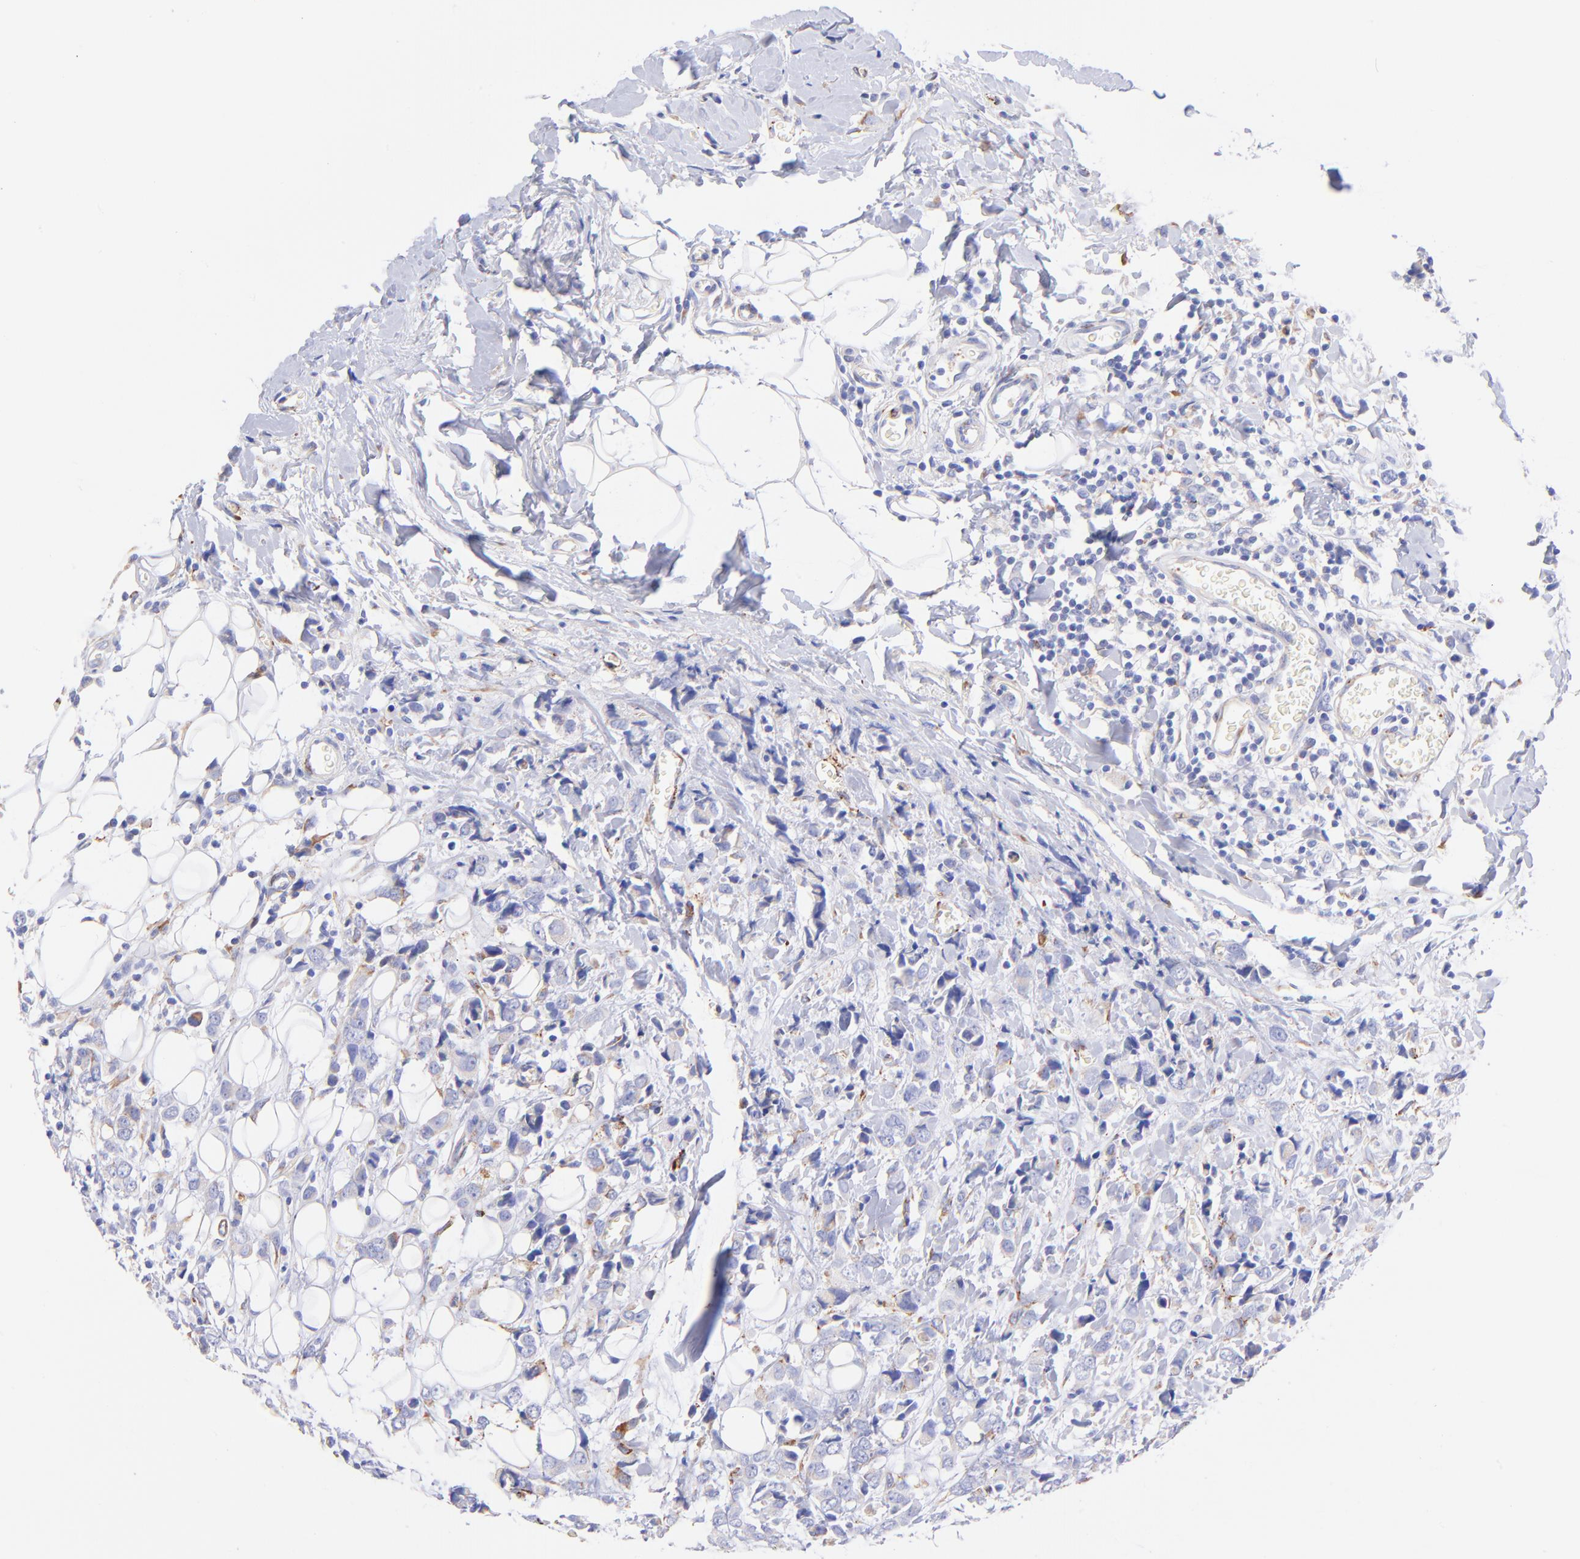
{"staining": {"intensity": "negative", "quantity": "none", "location": "none"}, "tissue": "breast cancer", "cell_type": "Tumor cells", "image_type": "cancer", "snomed": [{"axis": "morphology", "description": "Lobular carcinoma"}, {"axis": "topography", "description": "Breast"}], "caption": "Tumor cells show no significant expression in breast cancer (lobular carcinoma). (Immunohistochemistry, brightfield microscopy, high magnification).", "gene": "SPARC", "patient": {"sex": "female", "age": 57}}